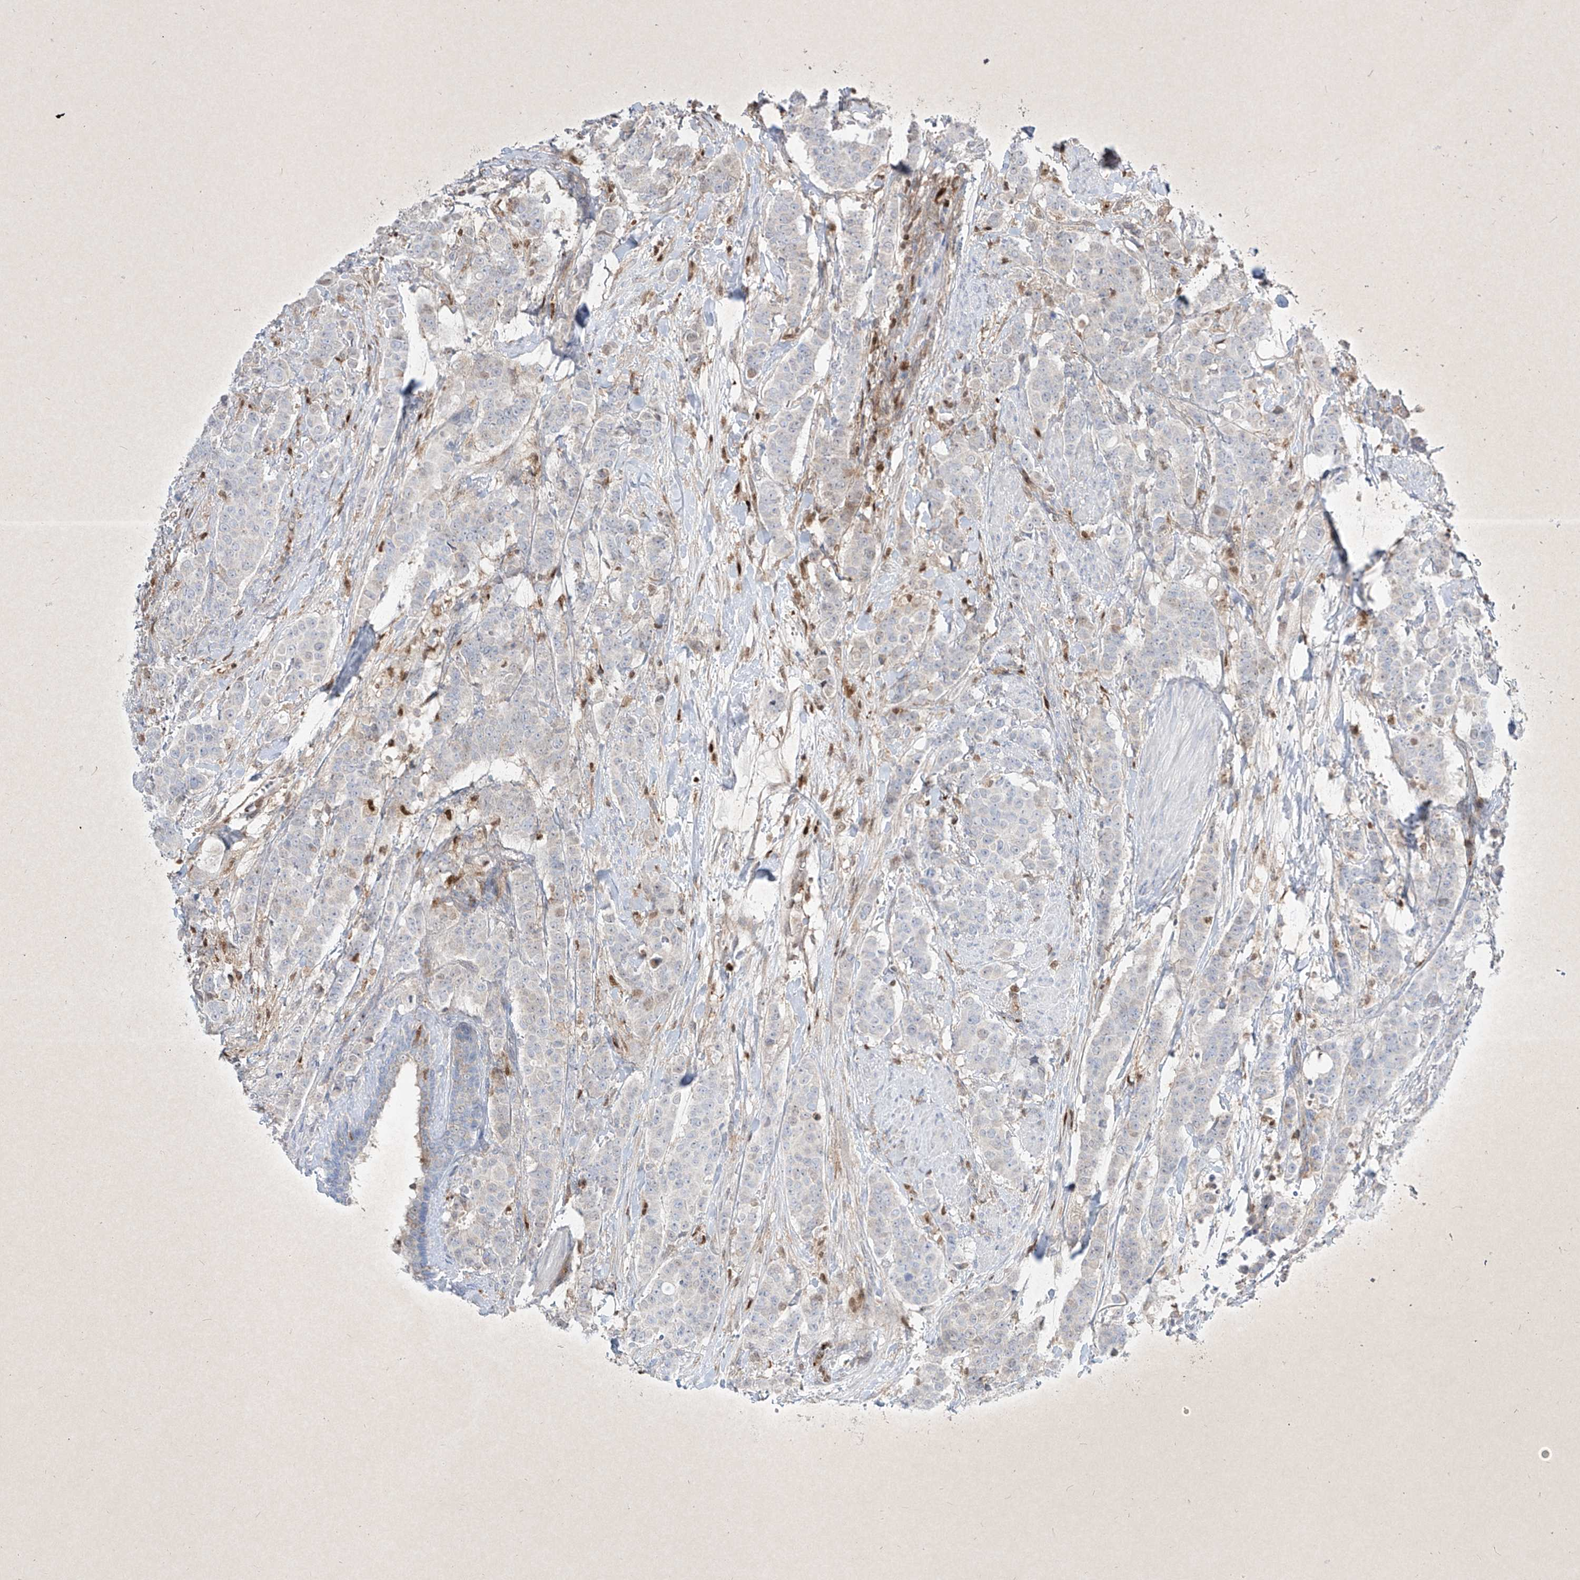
{"staining": {"intensity": "negative", "quantity": "none", "location": "none"}, "tissue": "breast cancer", "cell_type": "Tumor cells", "image_type": "cancer", "snomed": [{"axis": "morphology", "description": "Duct carcinoma"}, {"axis": "topography", "description": "Breast"}], "caption": "Photomicrograph shows no protein expression in tumor cells of breast cancer (infiltrating ductal carcinoma) tissue. (DAB (3,3'-diaminobenzidine) immunohistochemistry (IHC) with hematoxylin counter stain).", "gene": "PSMB10", "patient": {"sex": "female", "age": 40}}